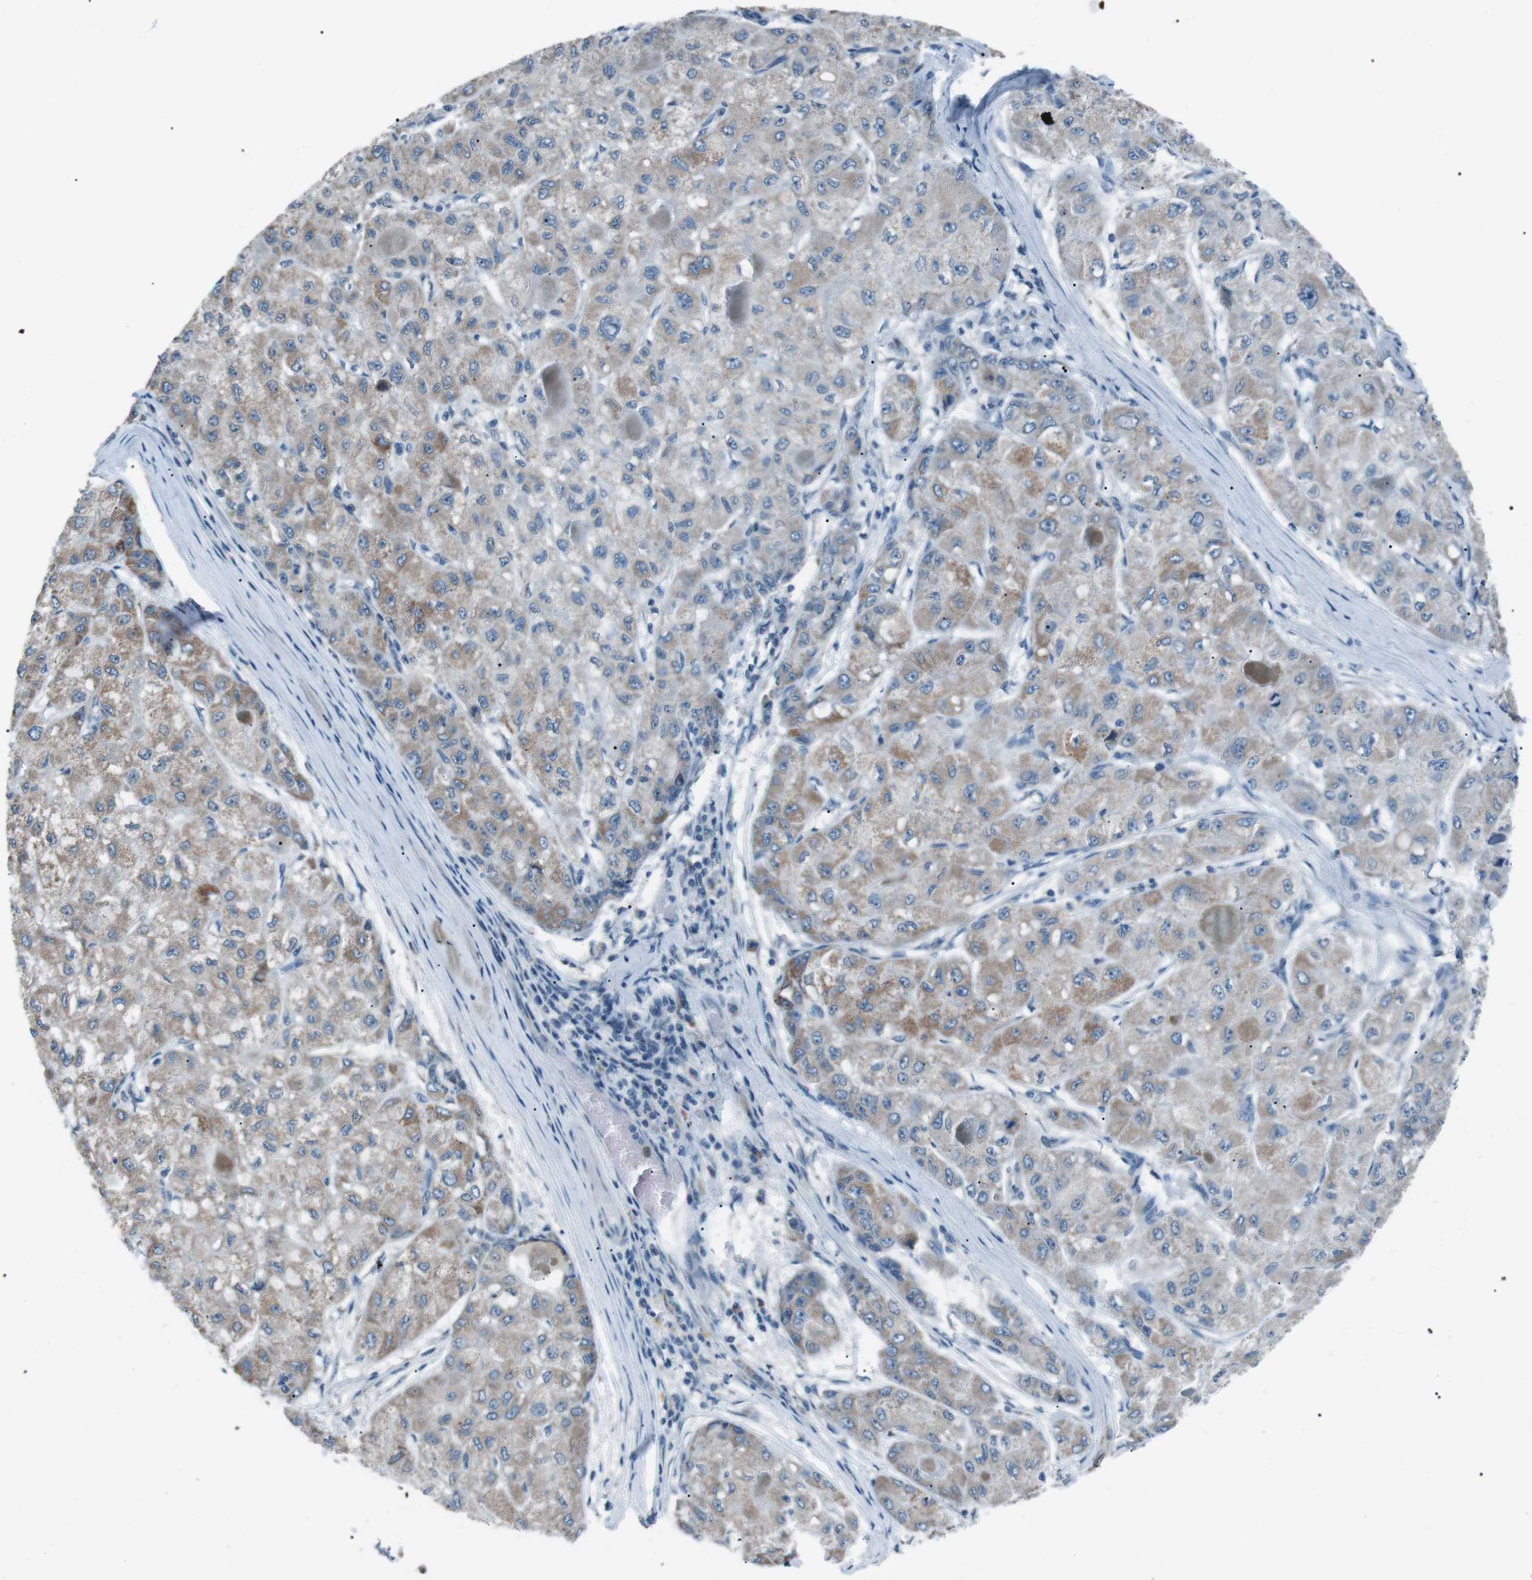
{"staining": {"intensity": "weak", "quantity": ">75%", "location": "cytoplasmic/membranous"}, "tissue": "liver cancer", "cell_type": "Tumor cells", "image_type": "cancer", "snomed": [{"axis": "morphology", "description": "Carcinoma, Hepatocellular, NOS"}, {"axis": "topography", "description": "Liver"}], "caption": "This is a micrograph of immunohistochemistry staining of liver cancer, which shows weak positivity in the cytoplasmic/membranous of tumor cells.", "gene": "SERPINB2", "patient": {"sex": "male", "age": 80}}